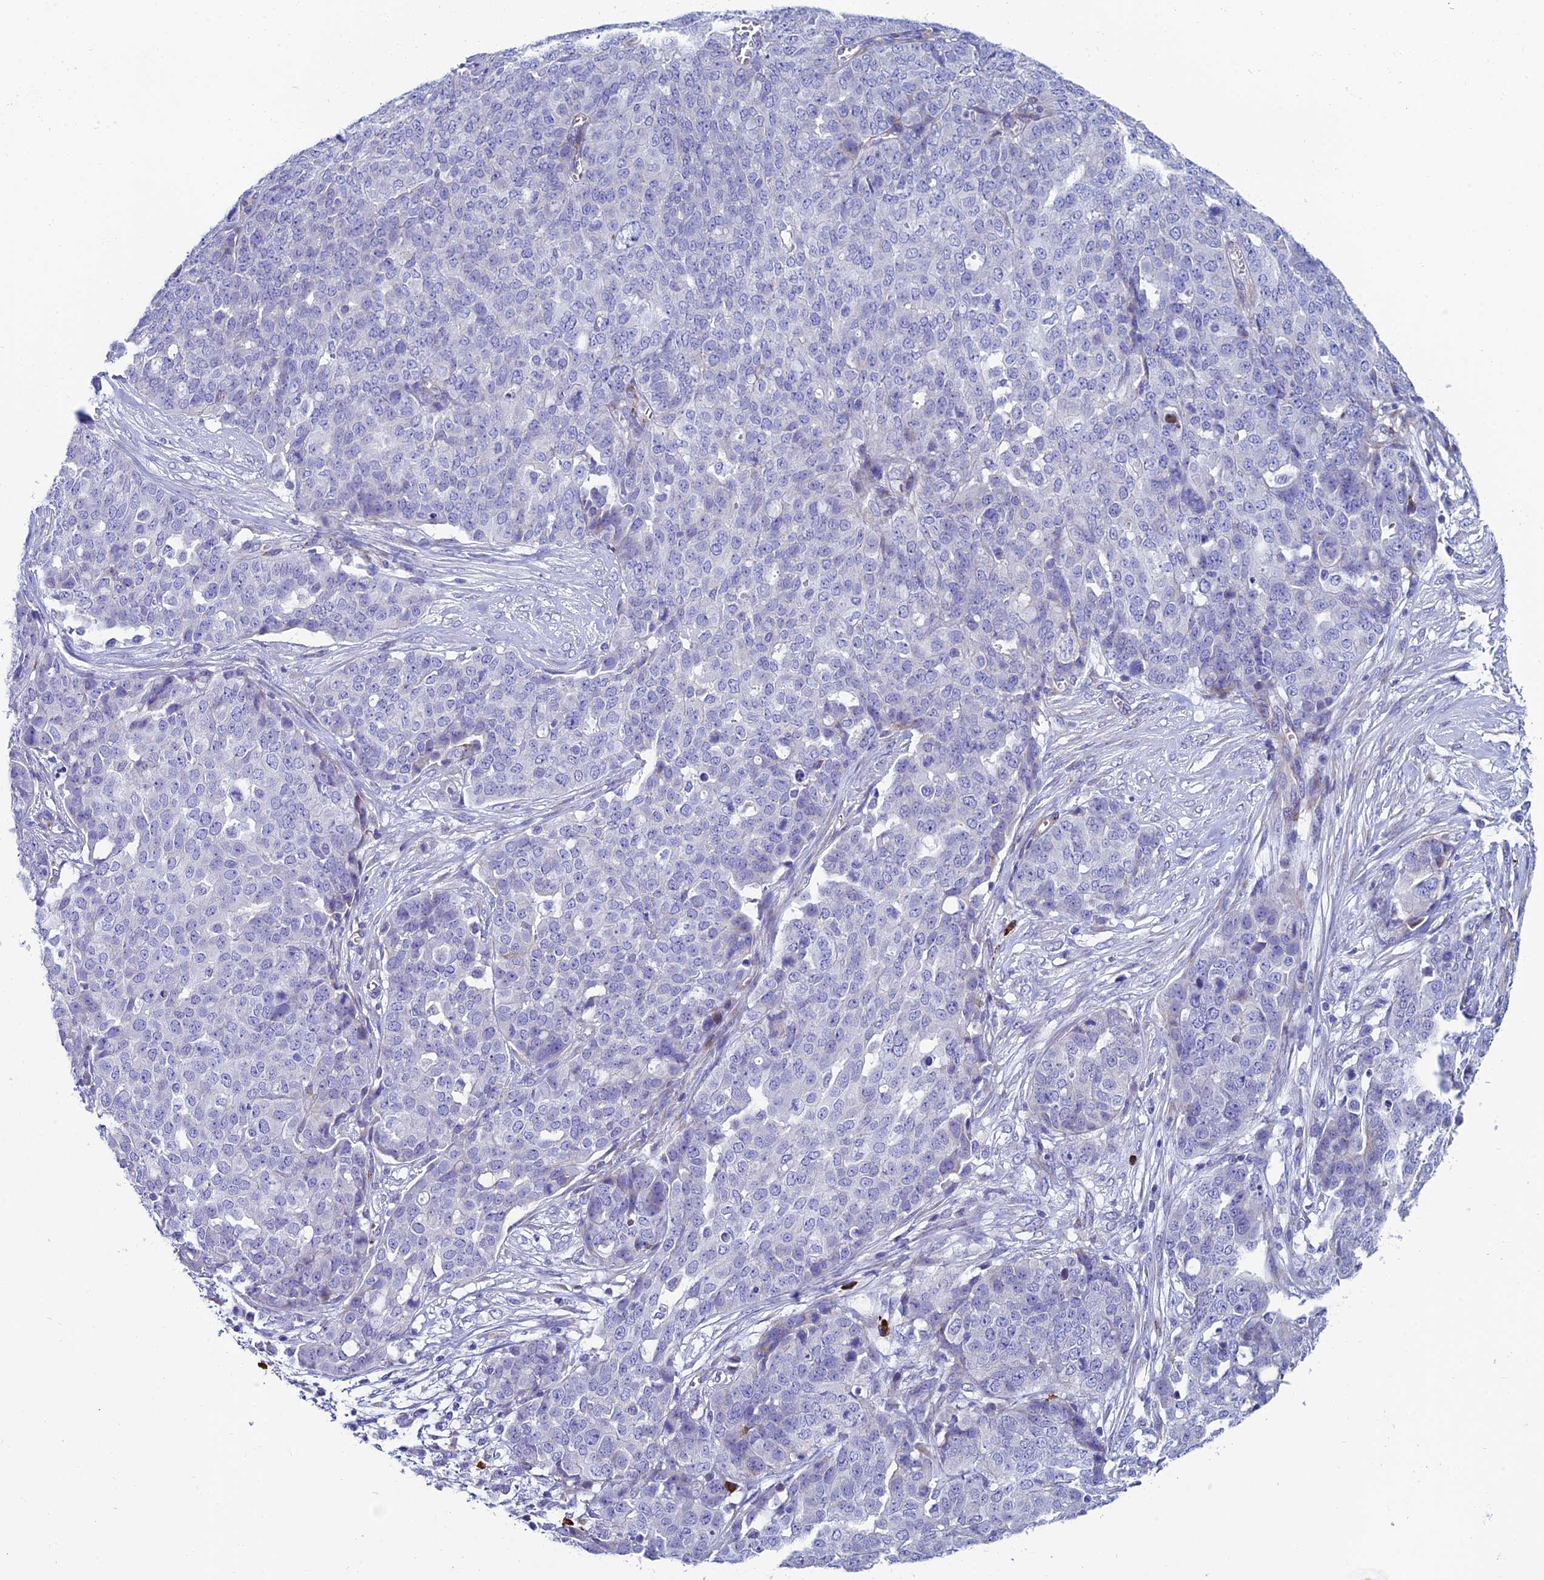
{"staining": {"intensity": "negative", "quantity": "none", "location": "none"}, "tissue": "ovarian cancer", "cell_type": "Tumor cells", "image_type": "cancer", "snomed": [{"axis": "morphology", "description": "Cystadenocarcinoma, serous, NOS"}, {"axis": "topography", "description": "Soft tissue"}, {"axis": "topography", "description": "Ovary"}], "caption": "This is a image of immunohistochemistry staining of ovarian cancer, which shows no positivity in tumor cells.", "gene": "MACIR", "patient": {"sex": "female", "age": 57}}